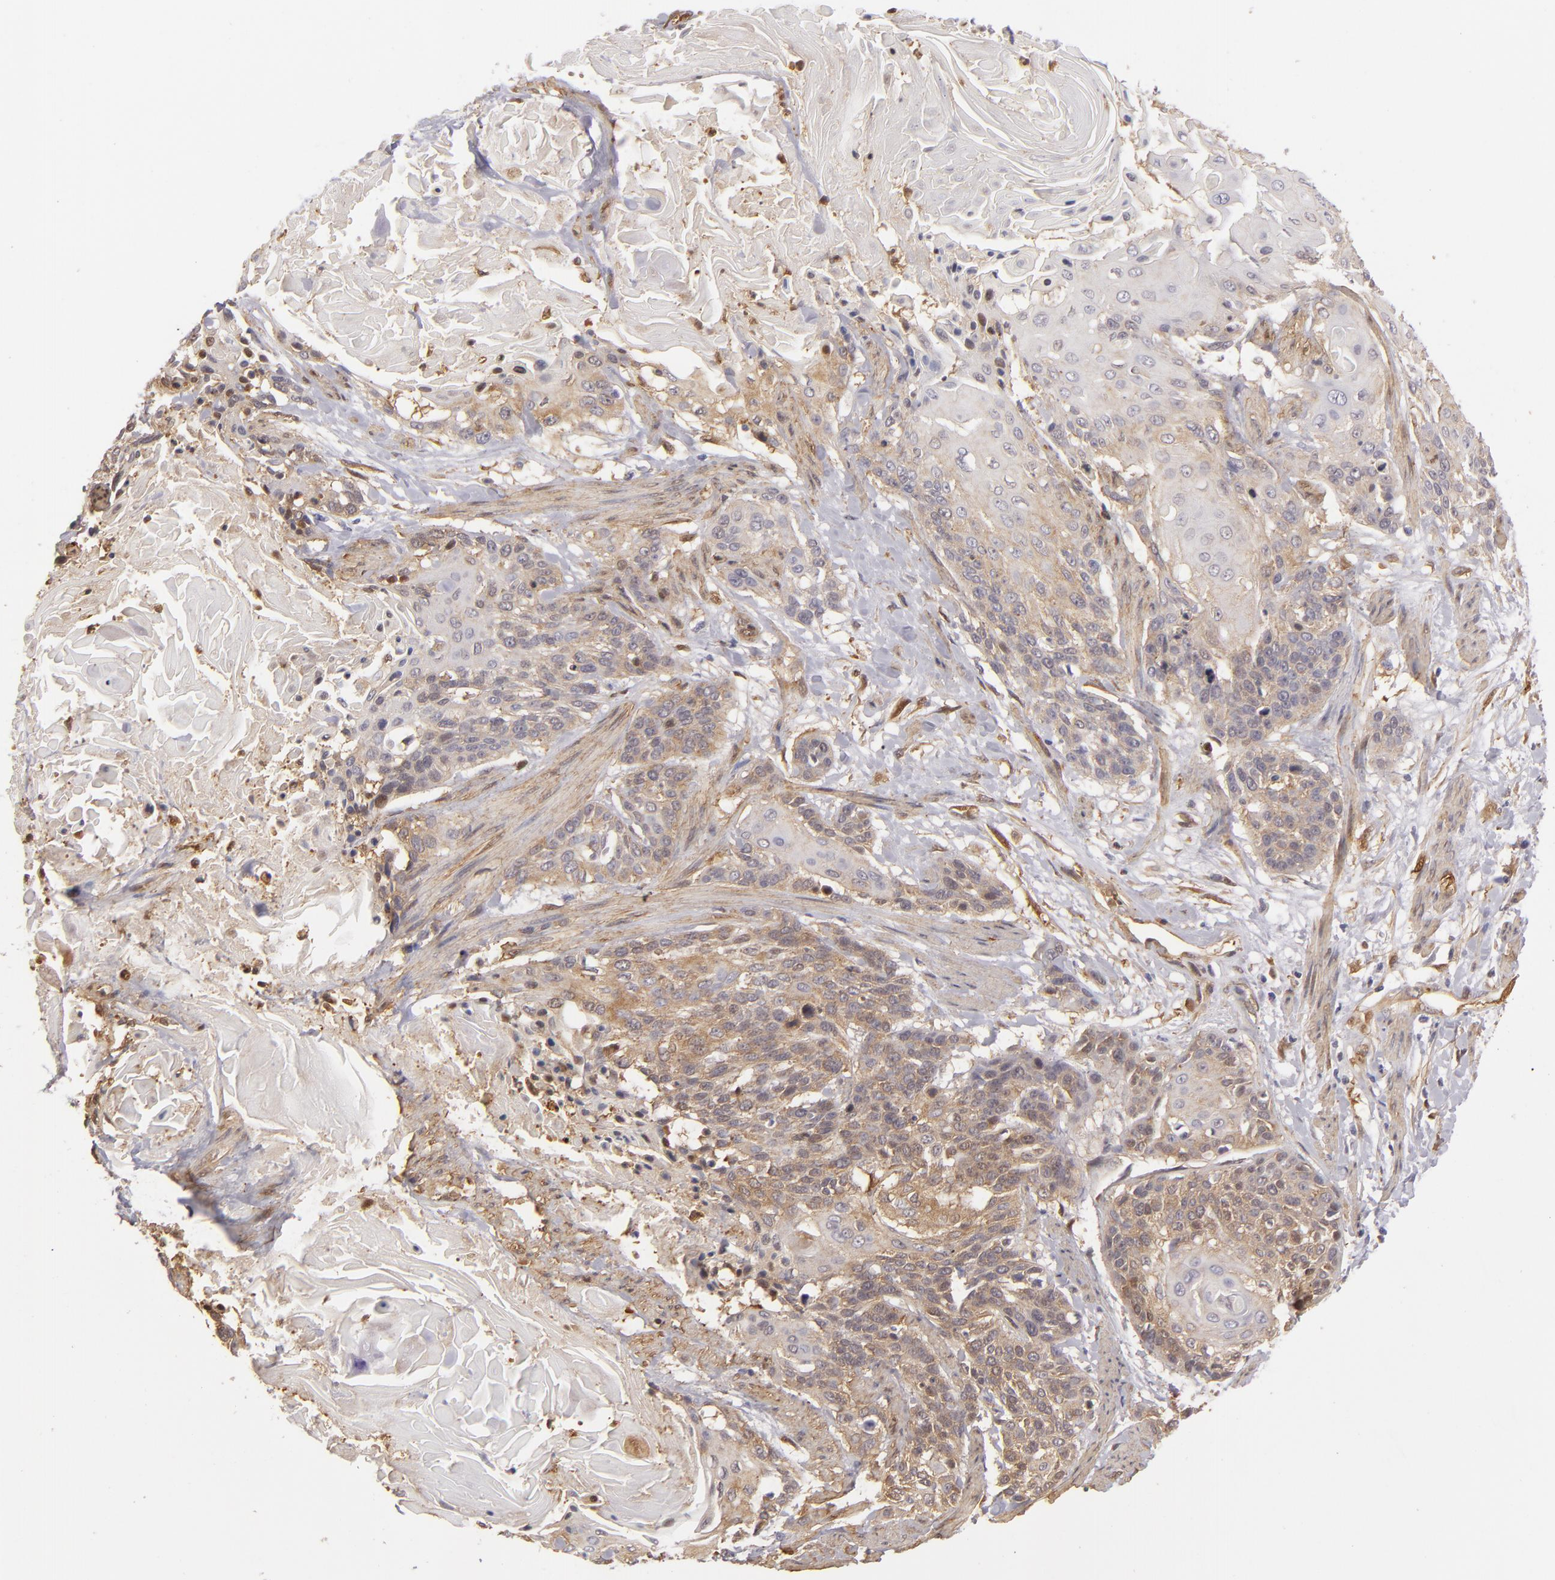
{"staining": {"intensity": "moderate", "quantity": ">75%", "location": "cytoplasmic/membranous"}, "tissue": "cervical cancer", "cell_type": "Tumor cells", "image_type": "cancer", "snomed": [{"axis": "morphology", "description": "Squamous cell carcinoma, NOS"}, {"axis": "topography", "description": "Cervix"}], "caption": "Squamous cell carcinoma (cervical) stained with a protein marker shows moderate staining in tumor cells.", "gene": "VCL", "patient": {"sex": "female", "age": 57}}